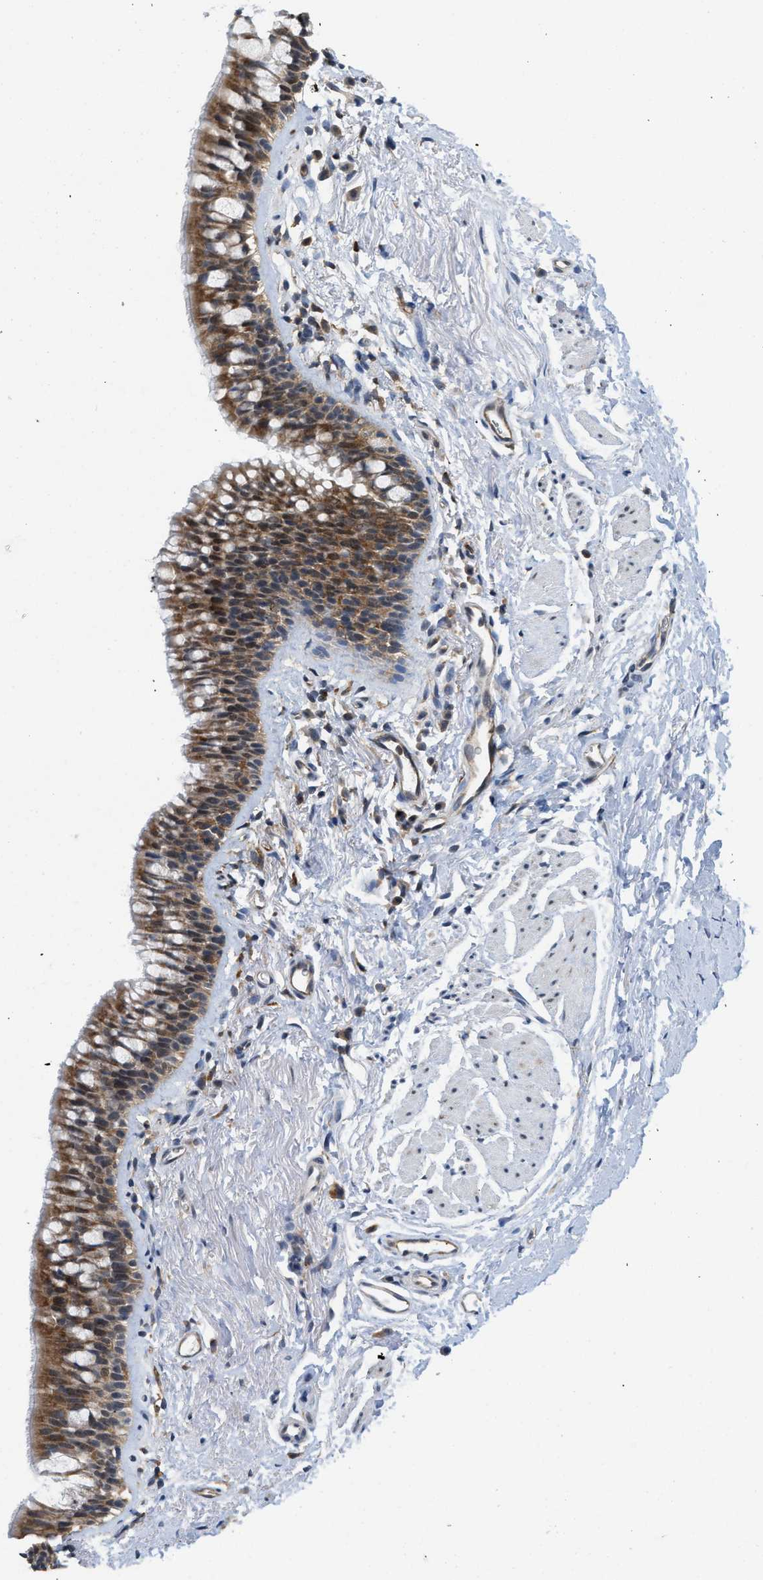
{"staining": {"intensity": "moderate", "quantity": ">75%", "location": "cytoplasmic/membranous,nuclear"}, "tissue": "adipose tissue", "cell_type": "Adipocytes", "image_type": "normal", "snomed": [{"axis": "morphology", "description": "Normal tissue, NOS"}, {"axis": "topography", "description": "Cartilage tissue"}, {"axis": "topography", "description": "Bronchus"}], "caption": "Immunohistochemistry staining of benign adipose tissue, which reveals medium levels of moderate cytoplasmic/membranous,nuclear staining in about >75% of adipocytes indicating moderate cytoplasmic/membranous,nuclear protein positivity. The staining was performed using DAB (brown) for protein detection and nuclei were counterstained in hematoxylin (blue).", "gene": "ATF7IP", "patient": {"sex": "female", "age": 53}}